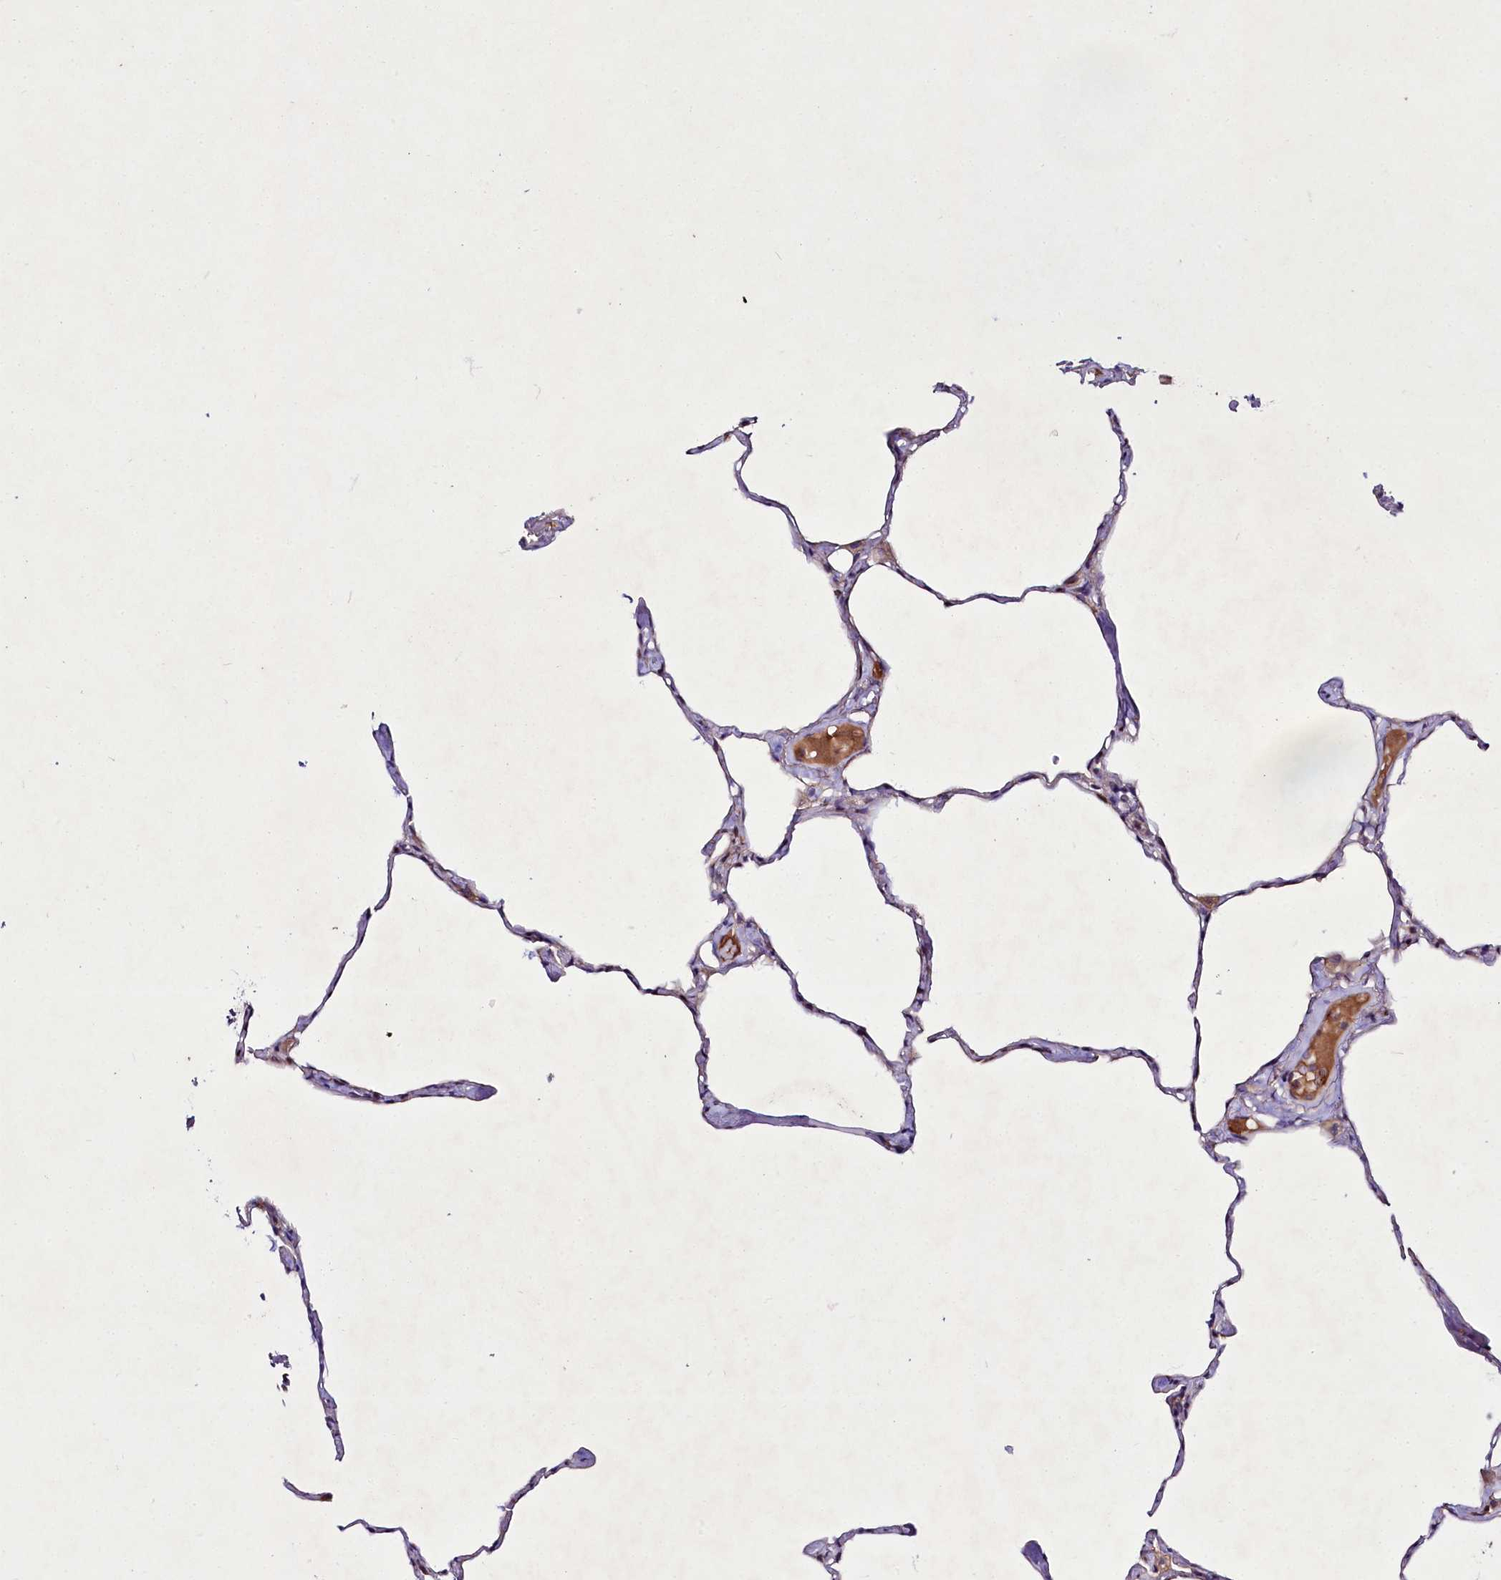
{"staining": {"intensity": "negative", "quantity": "none", "location": "none"}, "tissue": "lung", "cell_type": "Alveolar cells", "image_type": "normal", "snomed": [{"axis": "morphology", "description": "Normal tissue, NOS"}, {"axis": "topography", "description": "Lung"}], "caption": "High magnification brightfield microscopy of unremarkable lung stained with DAB (brown) and counterstained with hematoxylin (blue): alveolar cells show no significant expression.", "gene": "ZC3H12C", "patient": {"sex": "male", "age": 65}}